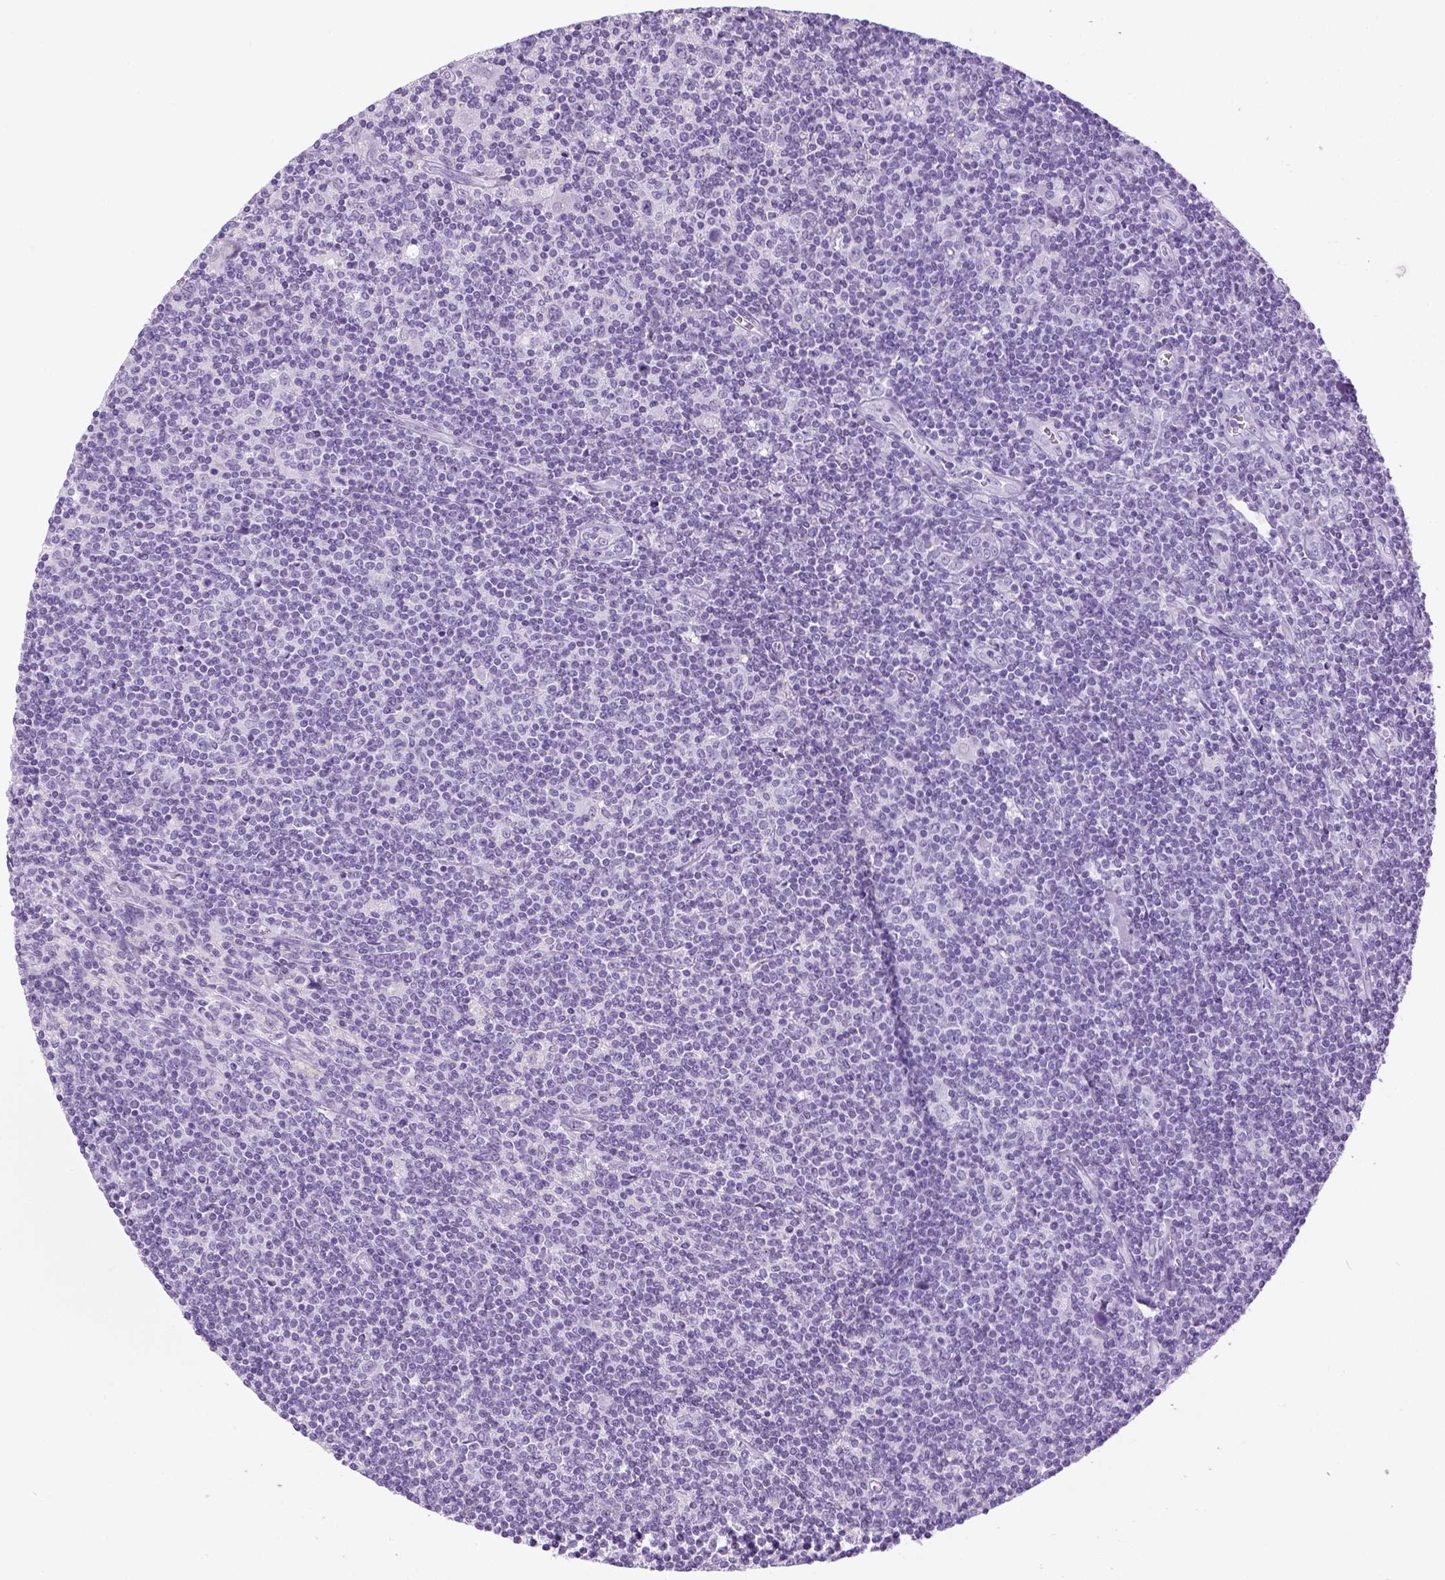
{"staining": {"intensity": "negative", "quantity": "none", "location": "none"}, "tissue": "lymphoma", "cell_type": "Tumor cells", "image_type": "cancer", "snomed": [{"axis": "morphology", "description": "Hodgkin's disease, NOS"}, {"axis": "topography", "description": "Lymph node"}], "caption": "This micrograph is of lymphoma stained with immunohistochemistry to label a protein in brown with the nuclei are counter-stained blue. There is no positivity in tumor cells.", "gene": "LGSN", "patient": {"sex": "male", "age": 40}}